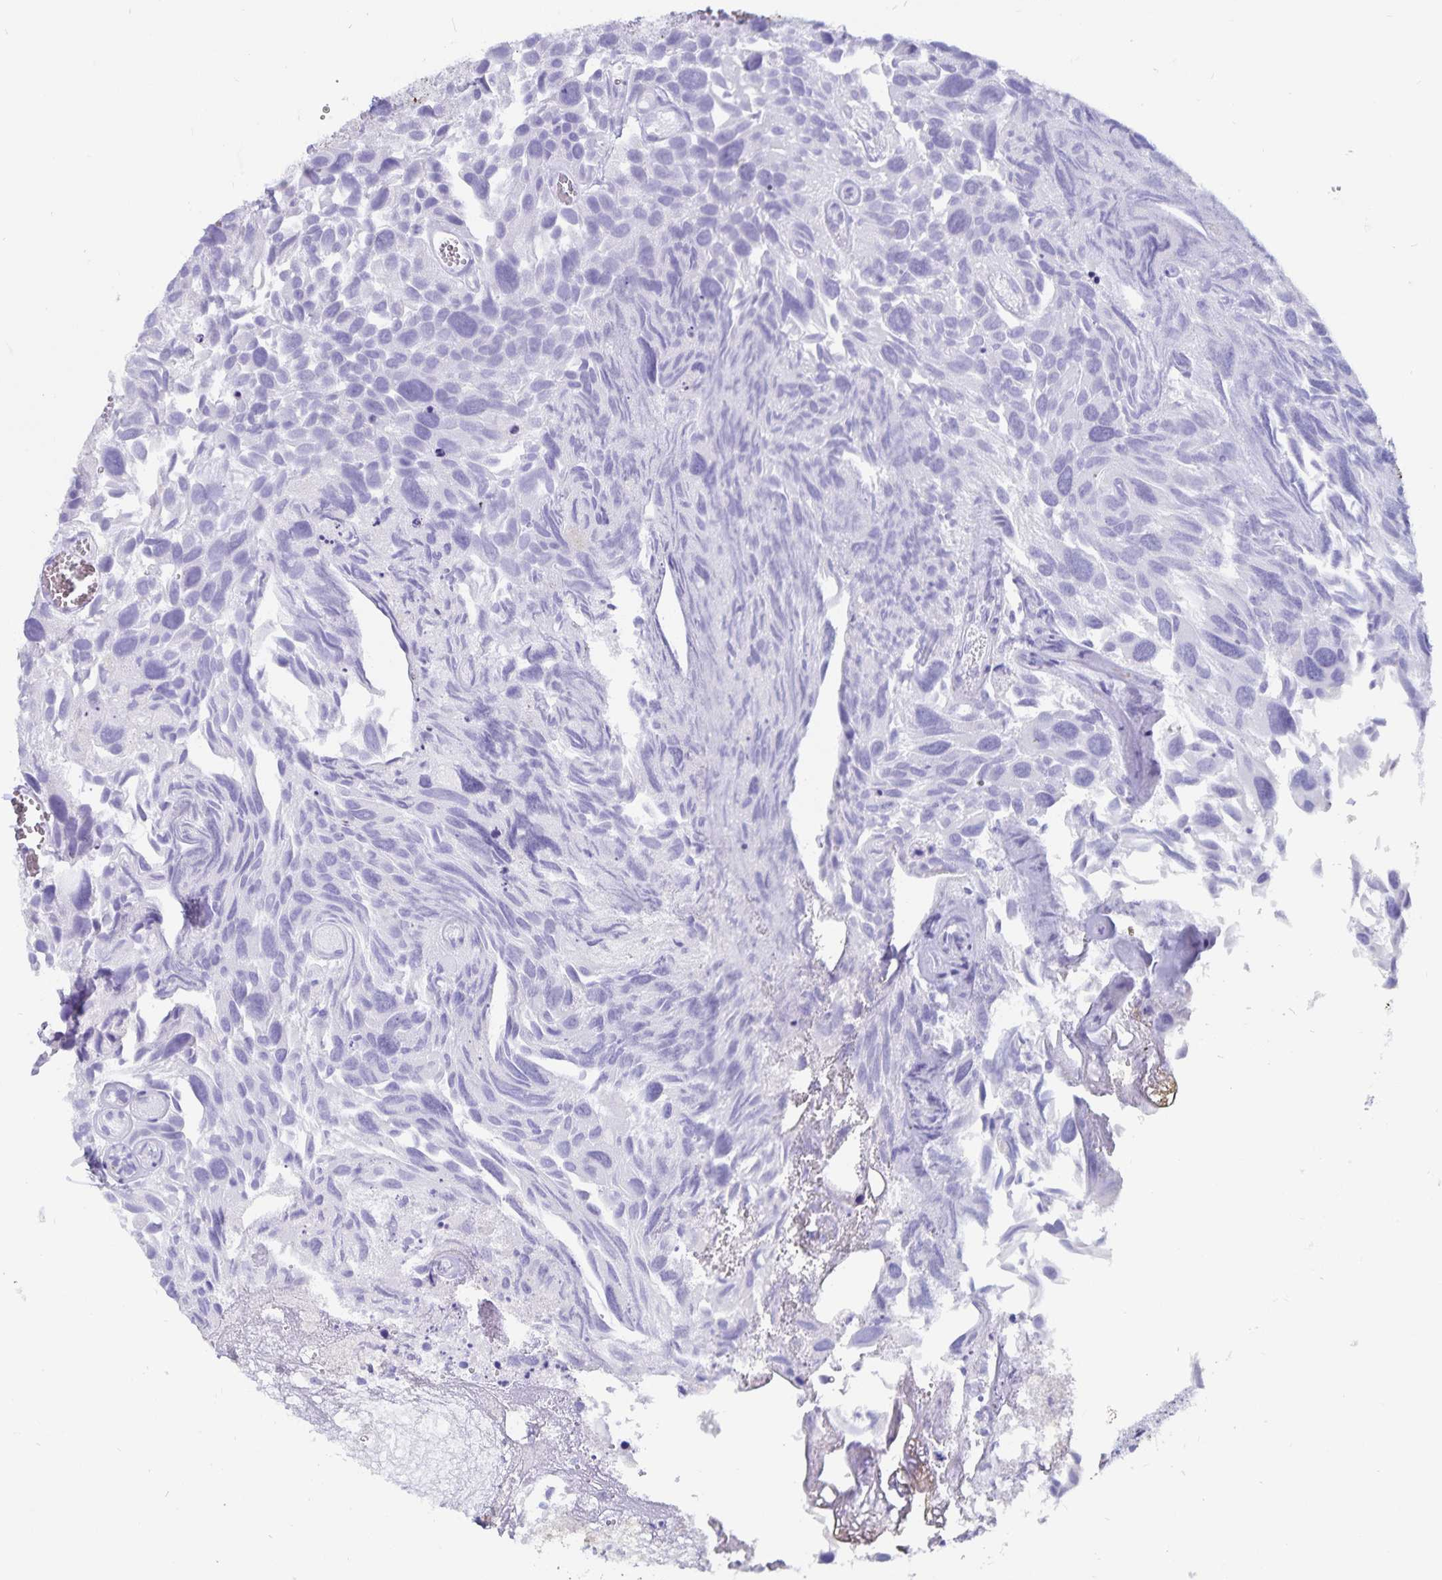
{"staining": {"intensity": "negative", "quantity": "none", "location": "none"}, "tissue": "urothelial cancer", "cell_type": "Tumor cells", "image_type": "cancer", "snomed": [{"axis": "morphology", "description": "Urothelial carcinoma, Low grade"}, {"axis": "topography", "description": "Urinary bladder"}], "caption": "Immunohistochemical staining of urothelial cancer reveals no significant positivity in tumor cells.", "gene": "GPR137", "patient": {"sex": "female", "age": 69}}